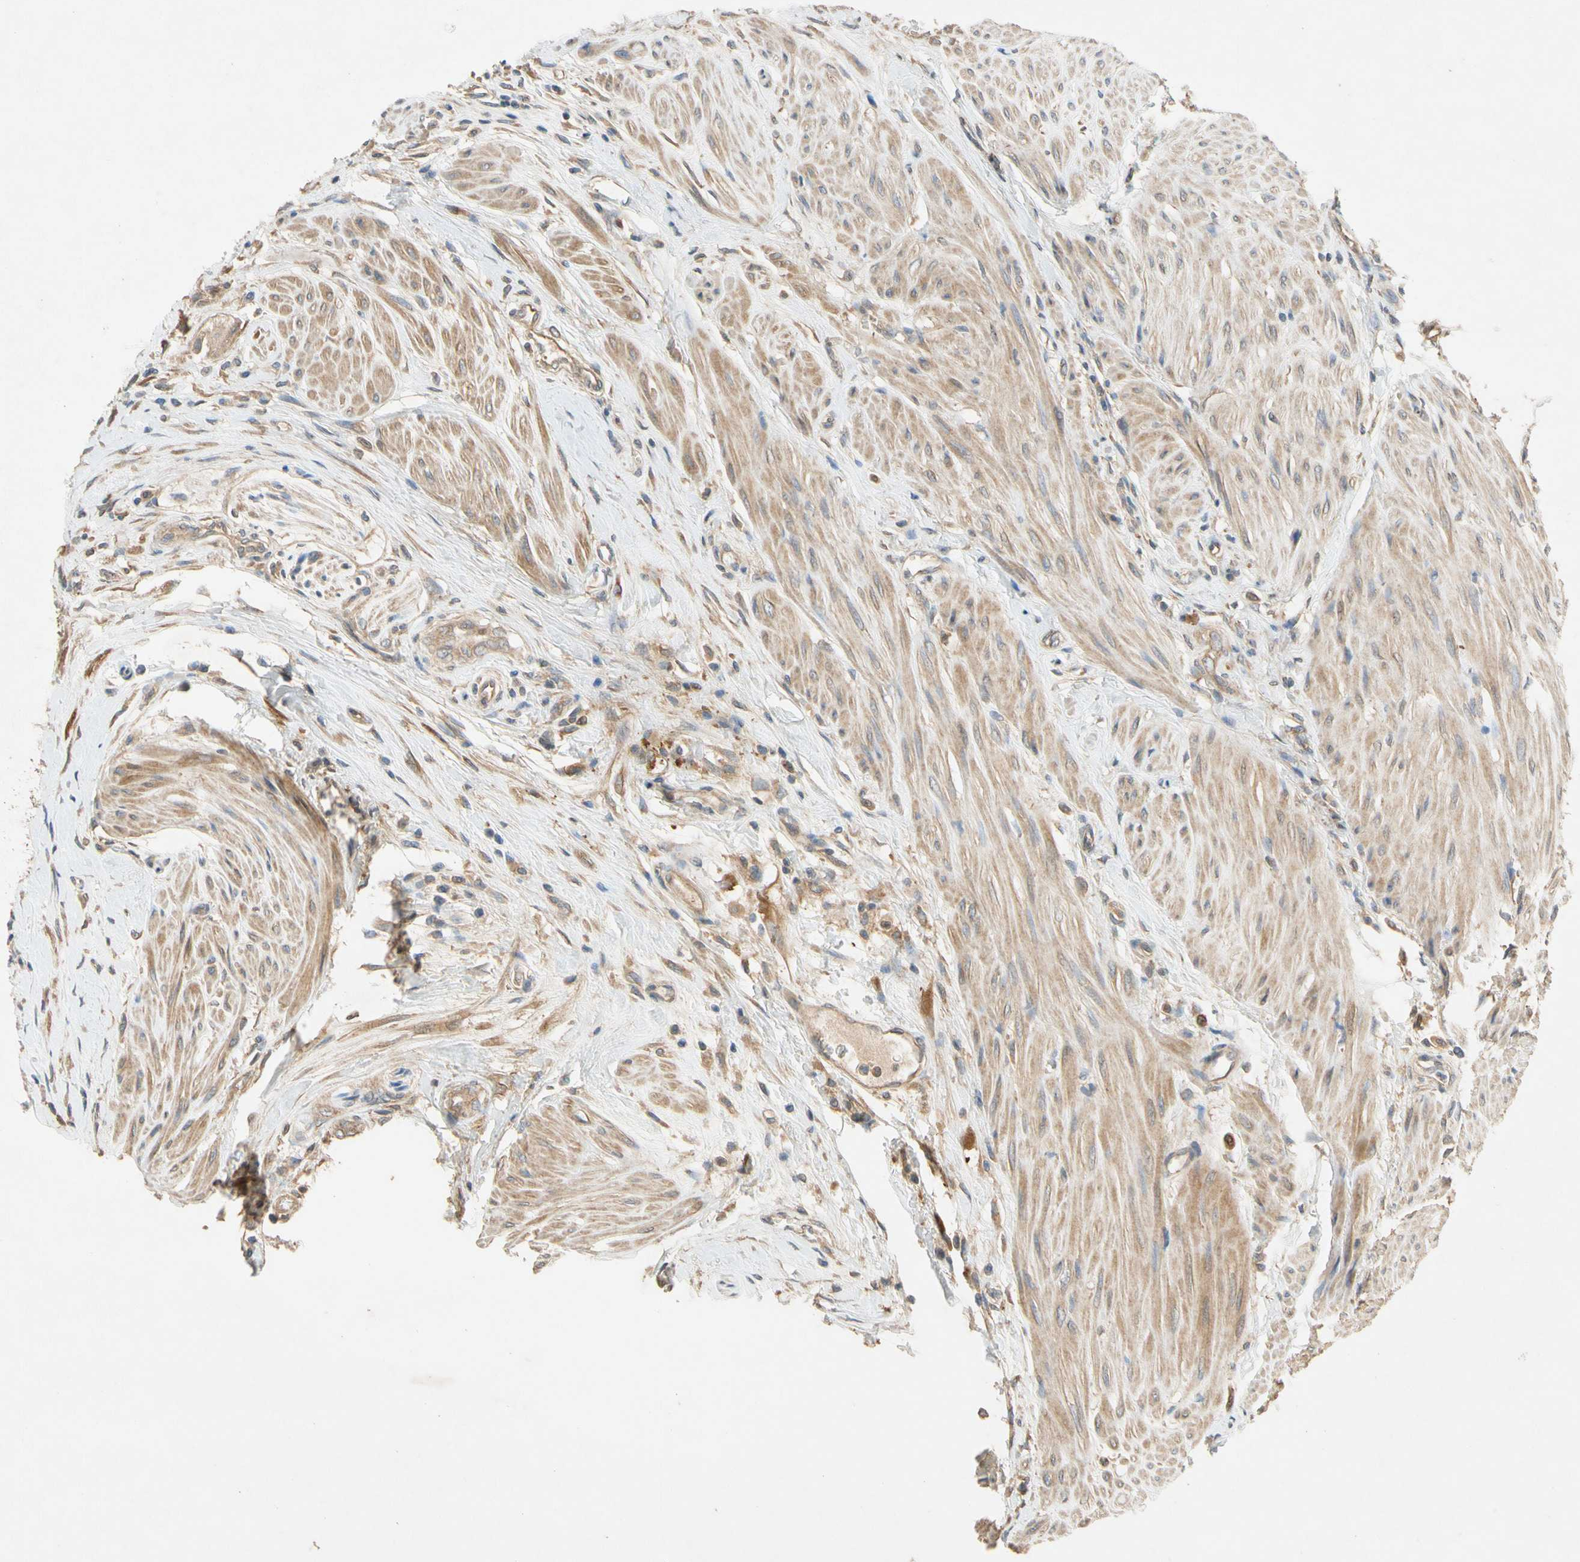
{"staining": {"intensity": "weak", "quantity": ">75%", "location": "cytoplasmic/membranous"}, "tissue": "urothelial cancer", "cell_type": "Tumor cells", "image_type": "cancer", "snomed": [{"axis": "morphology", "description": "Urothelial carcinoma, High grade"}, {"axis": "topography", "description": "Urinary bladder"}], "caption": "Urothelial cancer was stained to show a protein in brown. There is low levels of weak cytoplasmic/membranous positivity in about >75% of tumor cells. (Stains: DAB in brown, nuclei in blue, Microscopy: brightfield microscopy at high magnification).", "gene": "USP46", "patient": {"sex": "male", "age": 35}}